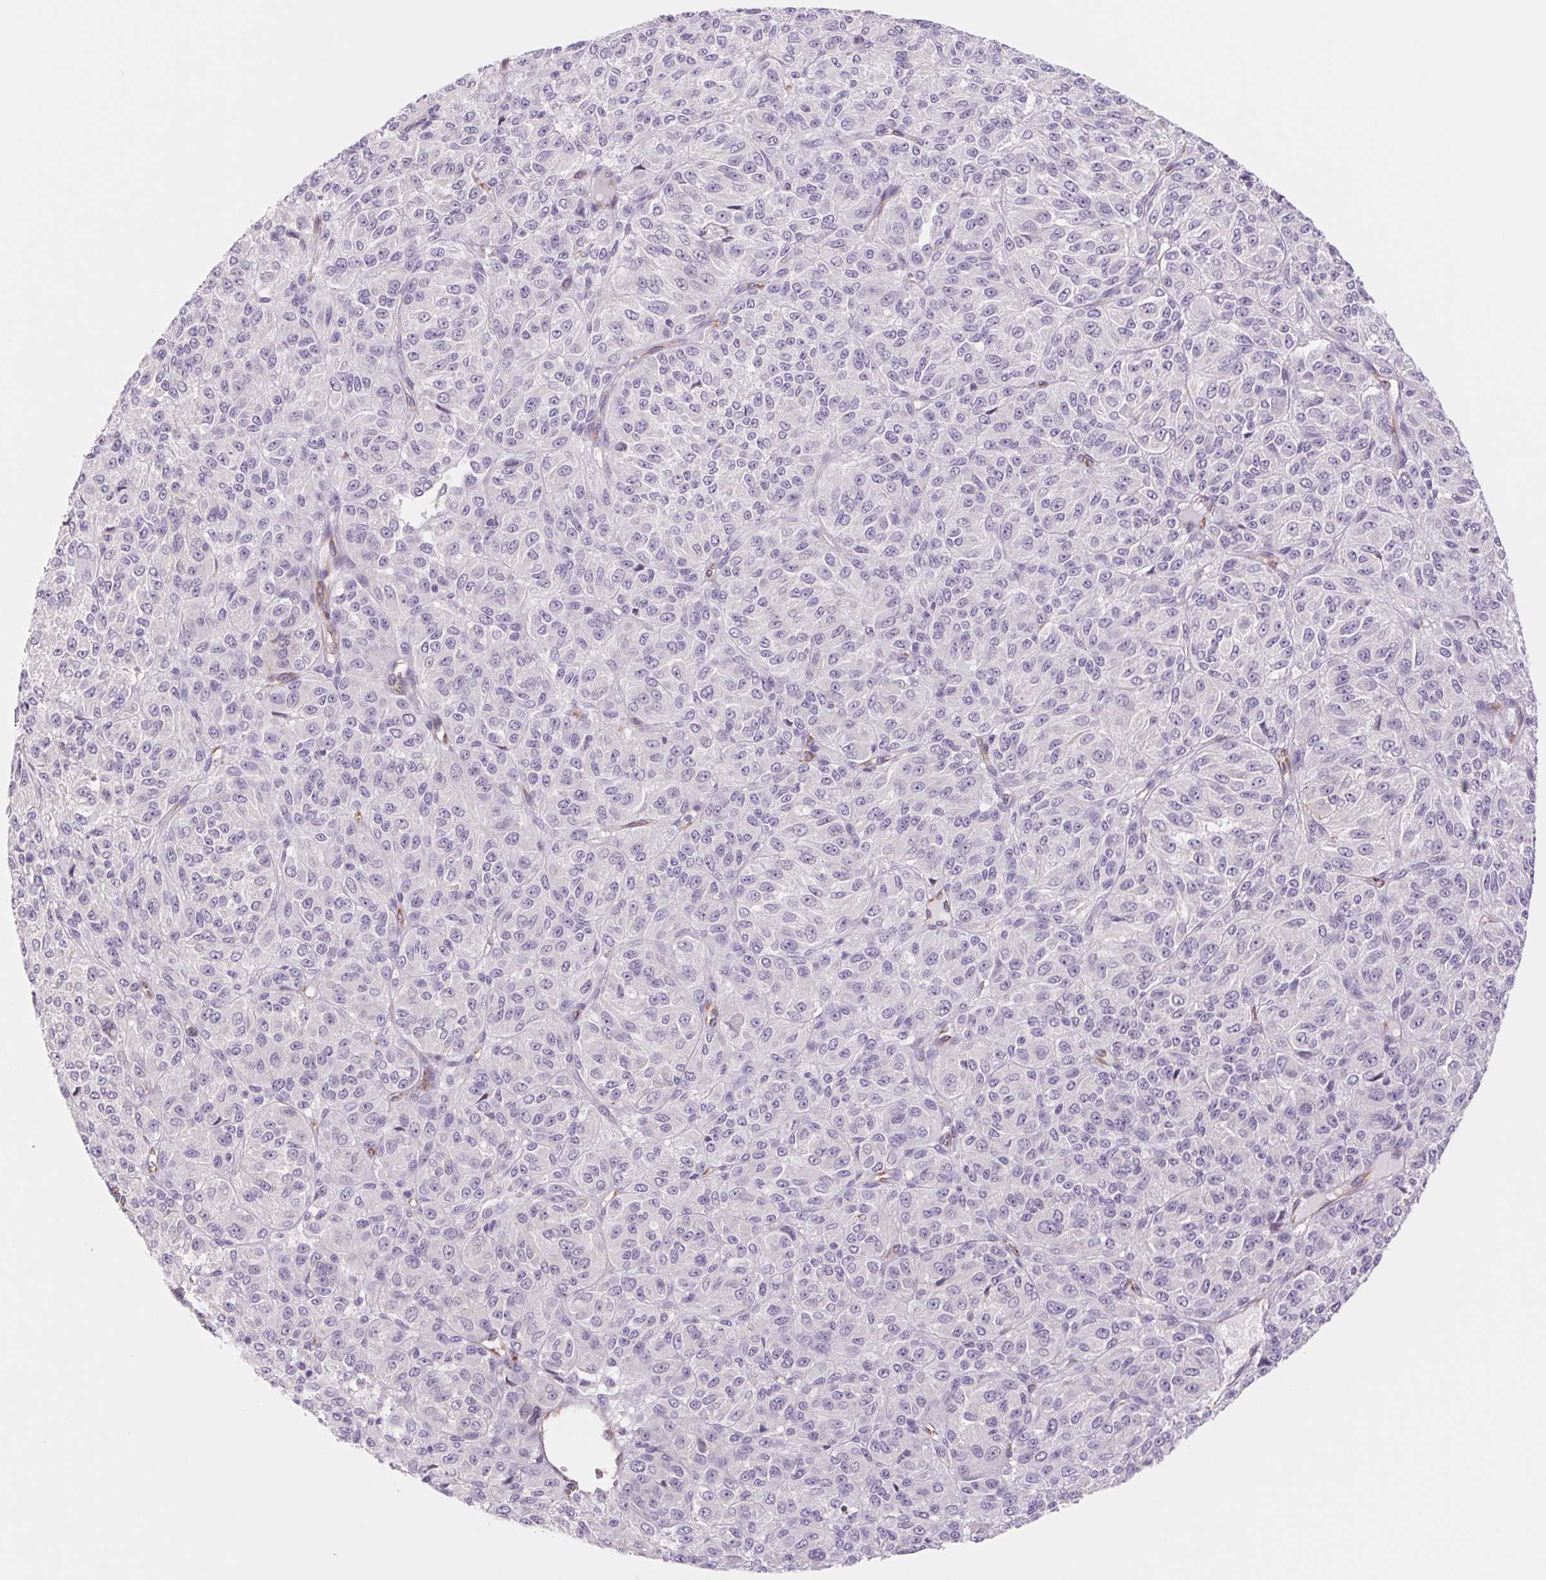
{"staining": {"intensity": "negative", "quantity": "none", "location": "none"}, "tissue": "melanoma", "cell_type": "Tumor cells", "image_type": "cancer", "snomed": [{"axis": "morphology", "description": "Malignant melanoma, Metastatic site"}, {"axis": "topography", "description": "Brain"}], "caption": "Immunohistochemistry (IHC) photomicrograph of human melanoma stained for a protein (brown), which reveals no staining in tumor cells.", "gene": "IGFL3", "patient": {"sex": "female", "age": 56}}